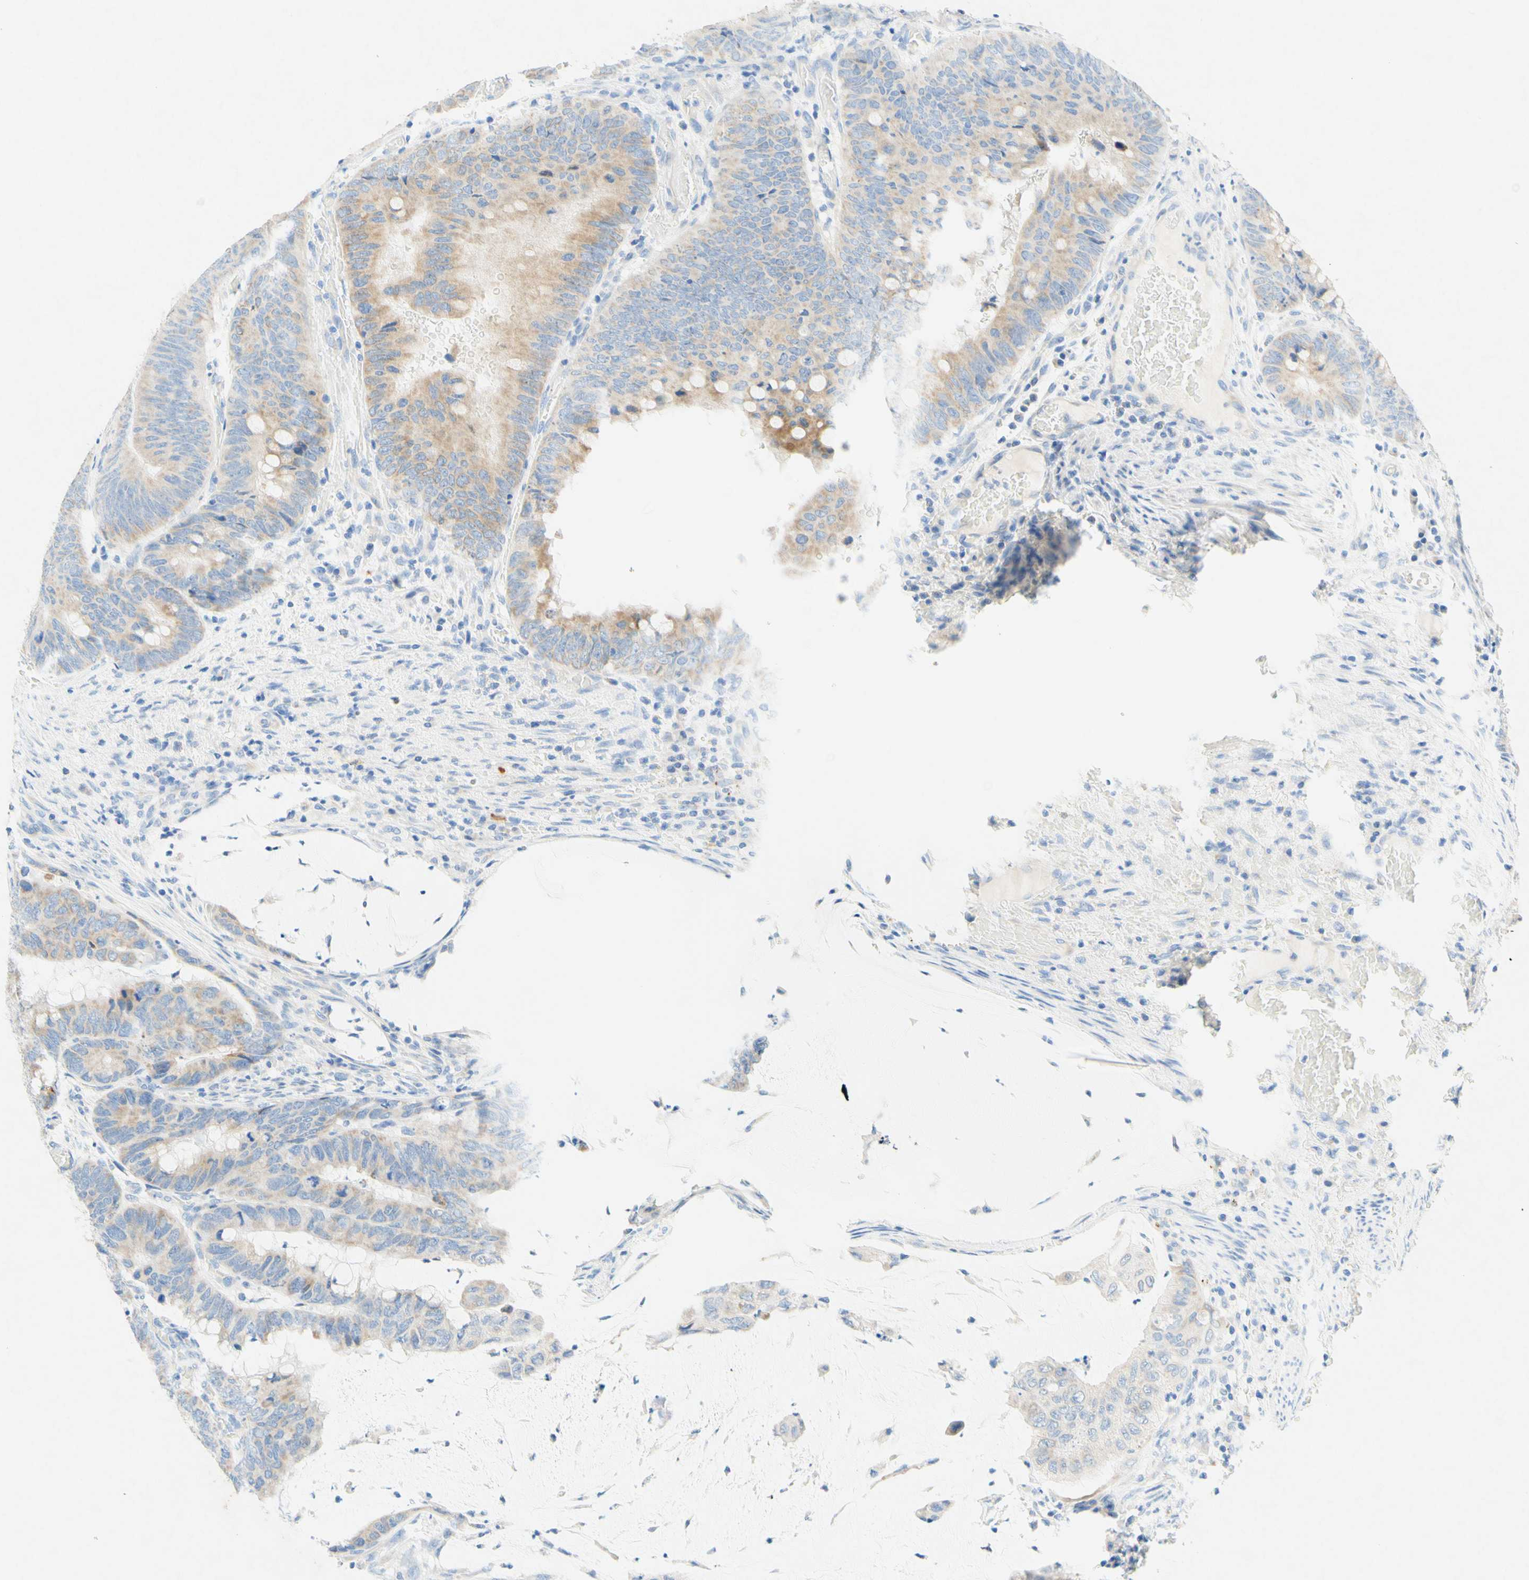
{"staining": {"intensity": "weak", "quantity": "25%-75%", "location": "cytoplasmic/membranous"}, "tissue": "colorectal cancer", "cell_type": "Tumor cells", "image_type": "cancer", "snomed": [{"axis": "morphology", "description": "Normal tissue, NOS"}, {"axis": "morphology", "description": "Adenocarcinoma, NOS"}, {"axis": "topography", "description": "Rectum"}, {"axis": "topography", "description": "Peripheral nerve tissue"}], "caption": "Tumor cells exhibit low levels of weak cytoplasmic/membranous positivity in approximately 25%-75% of cells in adenocarcinoma (colorectal).", "gene": "SLC46A1", "patient": {"sex": "male", "age": 92}}